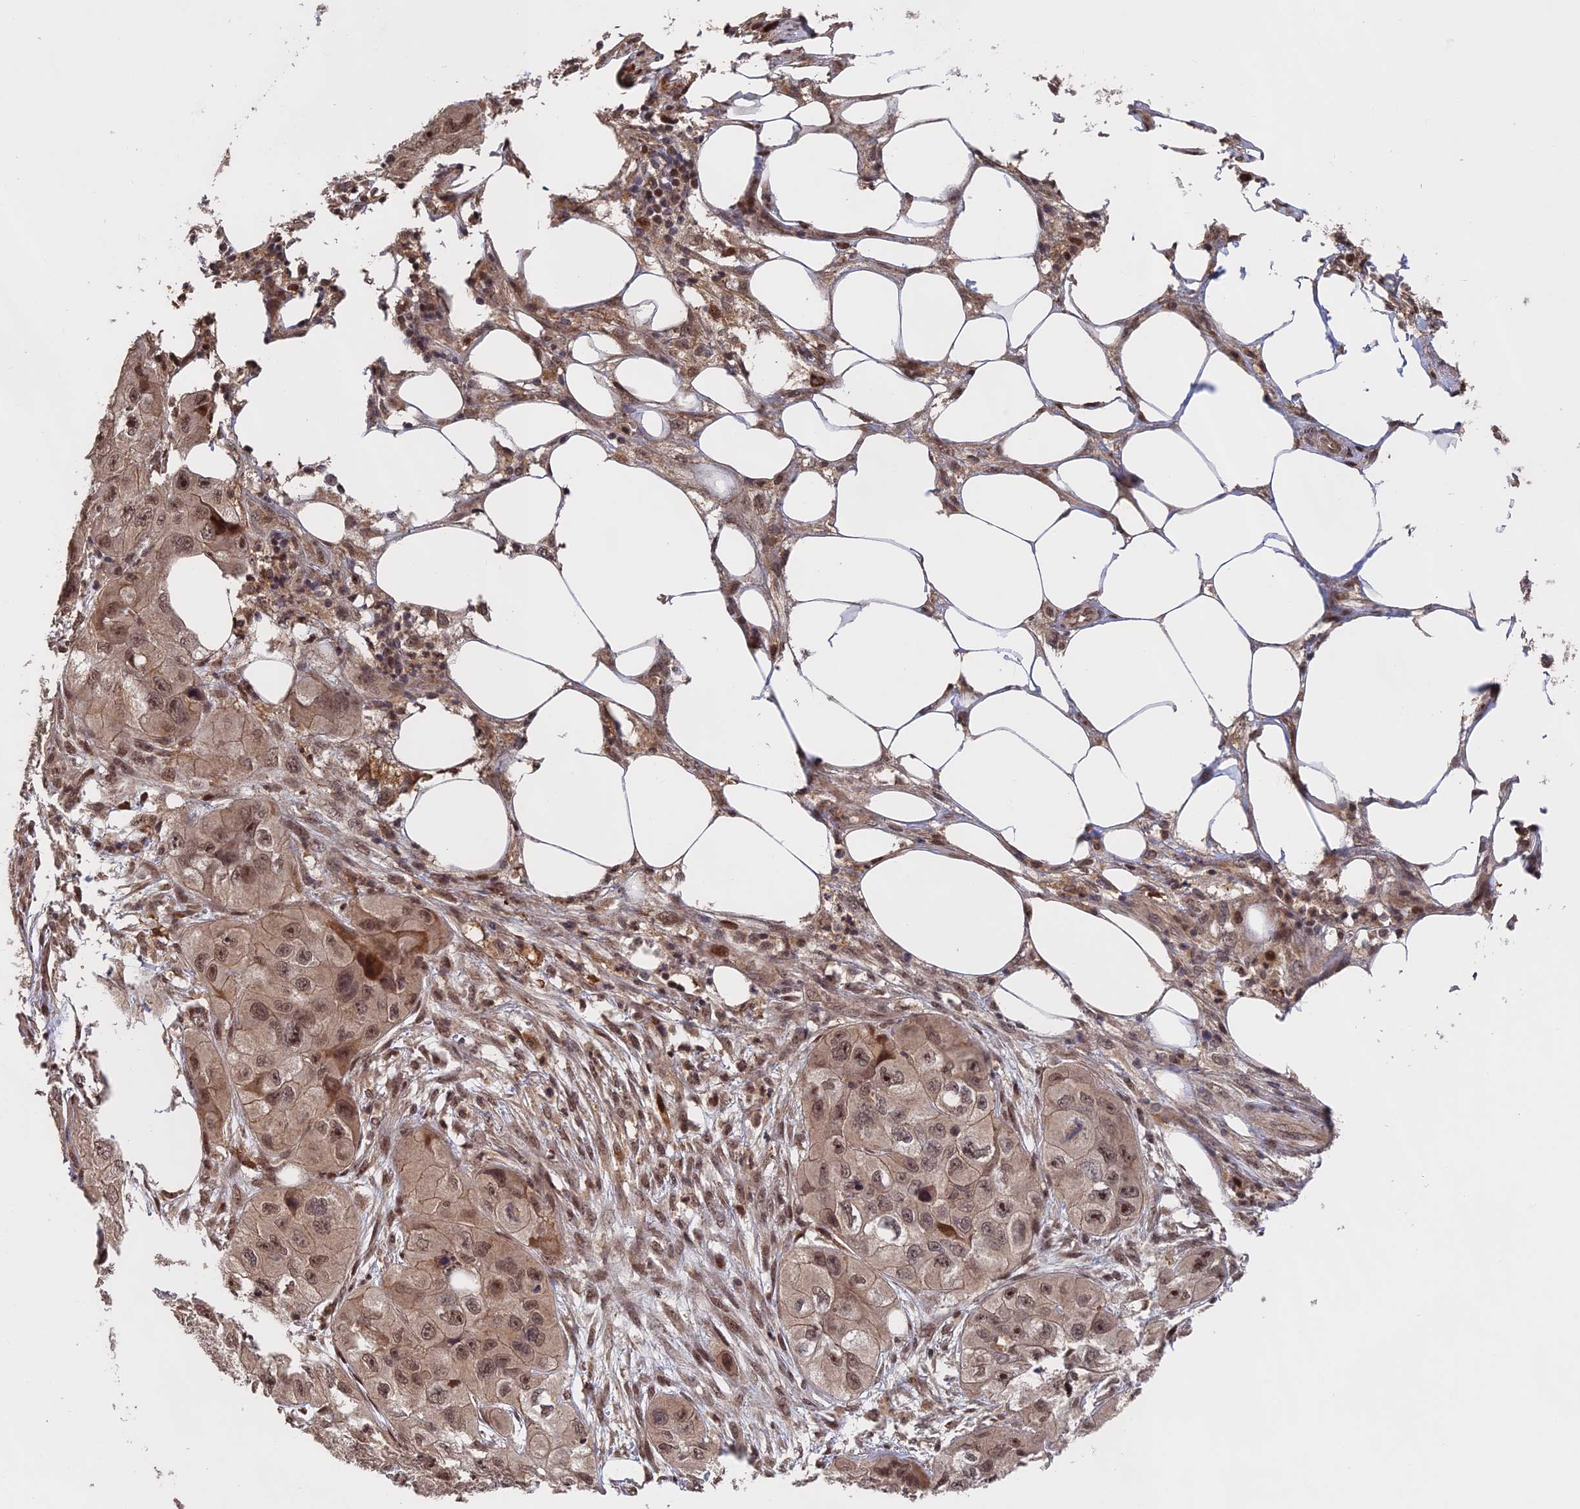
{"staining": {"intensity": "moderate", "quantity": ">75%", "location": "cytoplasmic/membranous,nuclear"}, "tissue": "skin cancer", "cell_type": "Tumor cells", "image_type": "cancer", "snomed": [{"axis": "morphology", "description": "Squamous cell carcinoma, NOS"}, {"axis": "topography", "description": "Skin"}, {"axis": "topography", "description": "Subcutis"}], "caption": "IHC of human squamous cell carcinoma (skin) exhibits medium levels of moderate cytoplasmic/membranous and nuclear expression in about >75% of tumor cells.", "gene": "OSBPL1A", "patient": {"sex": "male", "age": 73}}